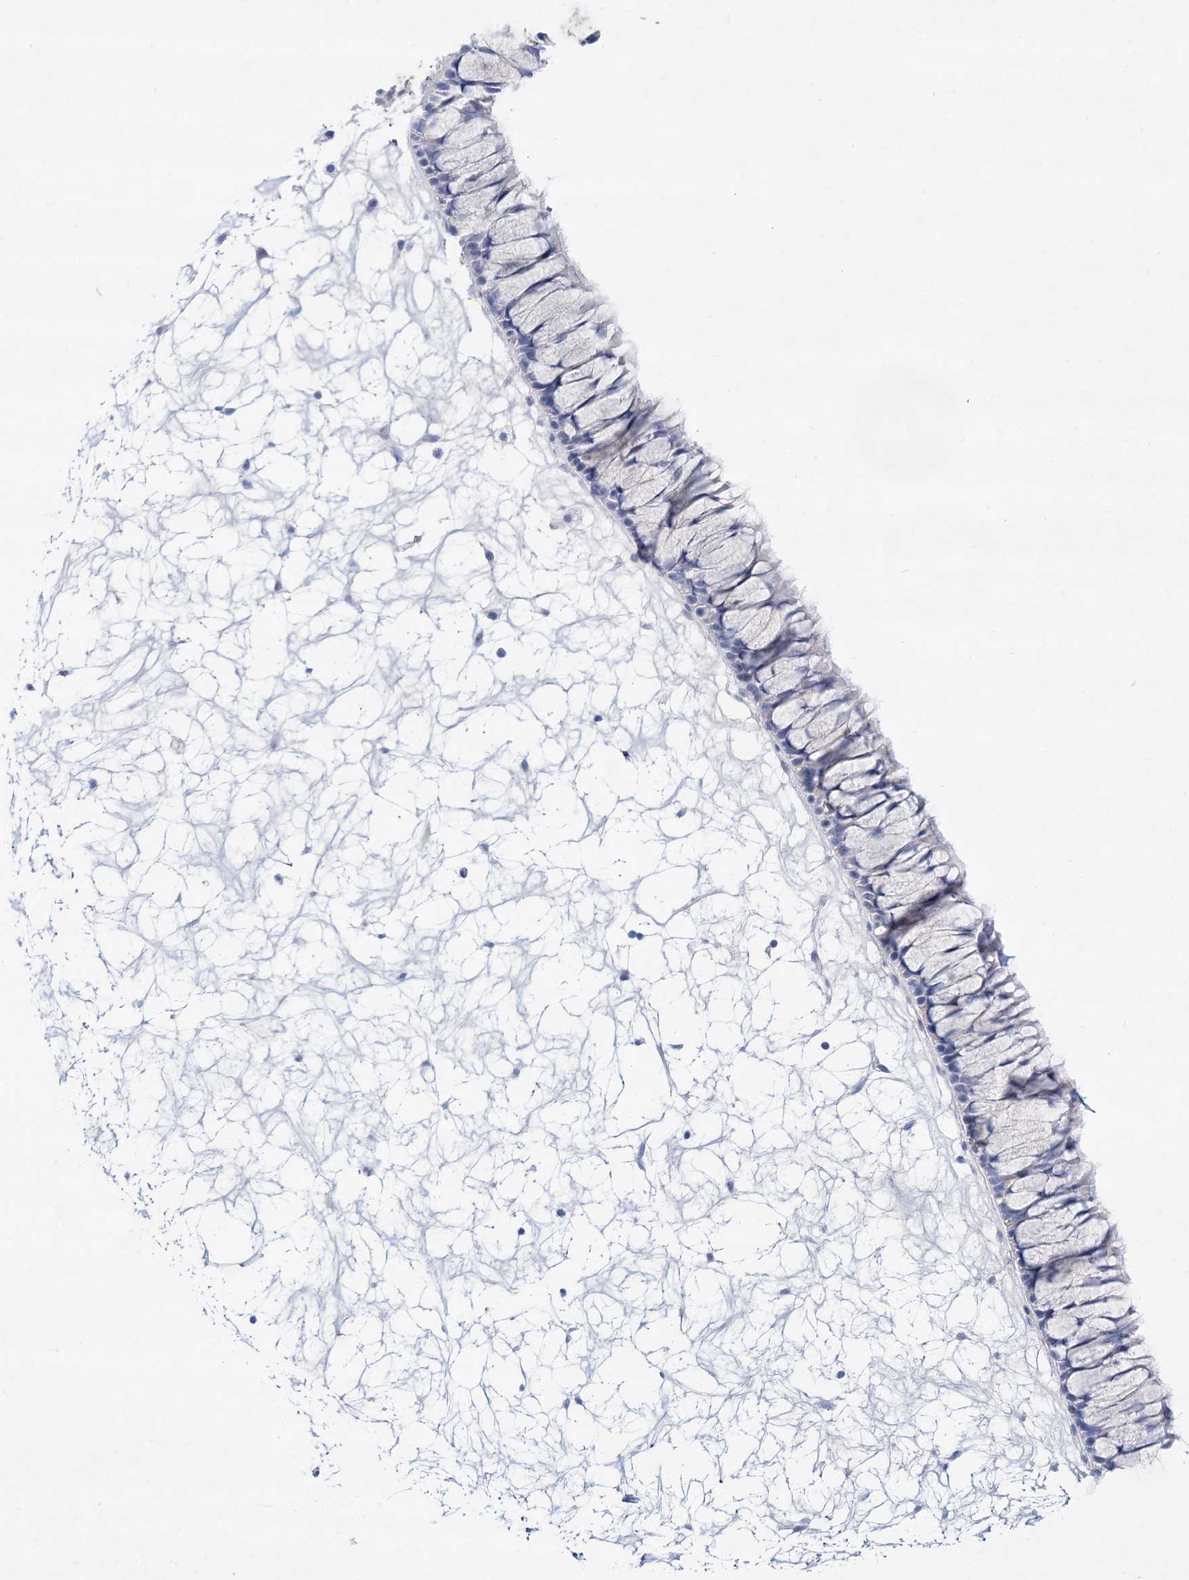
{"staining": {"intensity": "negative", "quantity": "none", "location": "none"}, "tissue": "nasopharynx", "cell_type": "Respiratory epithelial cells", "image_type": "normal", "snomed": [{"axis": "morphology", "description": "Normal tissue, NOS"}, {"axis": "topography", "description": "Nasopharynx"}], "caption": "A high-resolution image shows IHC staining of unremarkable nasopharynx, which exhibits no significant positivity in respiratory epithelial cells. Brightfield microscopy of immunohistochemistry stained with DAB (brown) and hematoxylin (blue), captured at high magnification.", "gene": "SPINK7", "patient": {"sex": "male", "age": 64}}